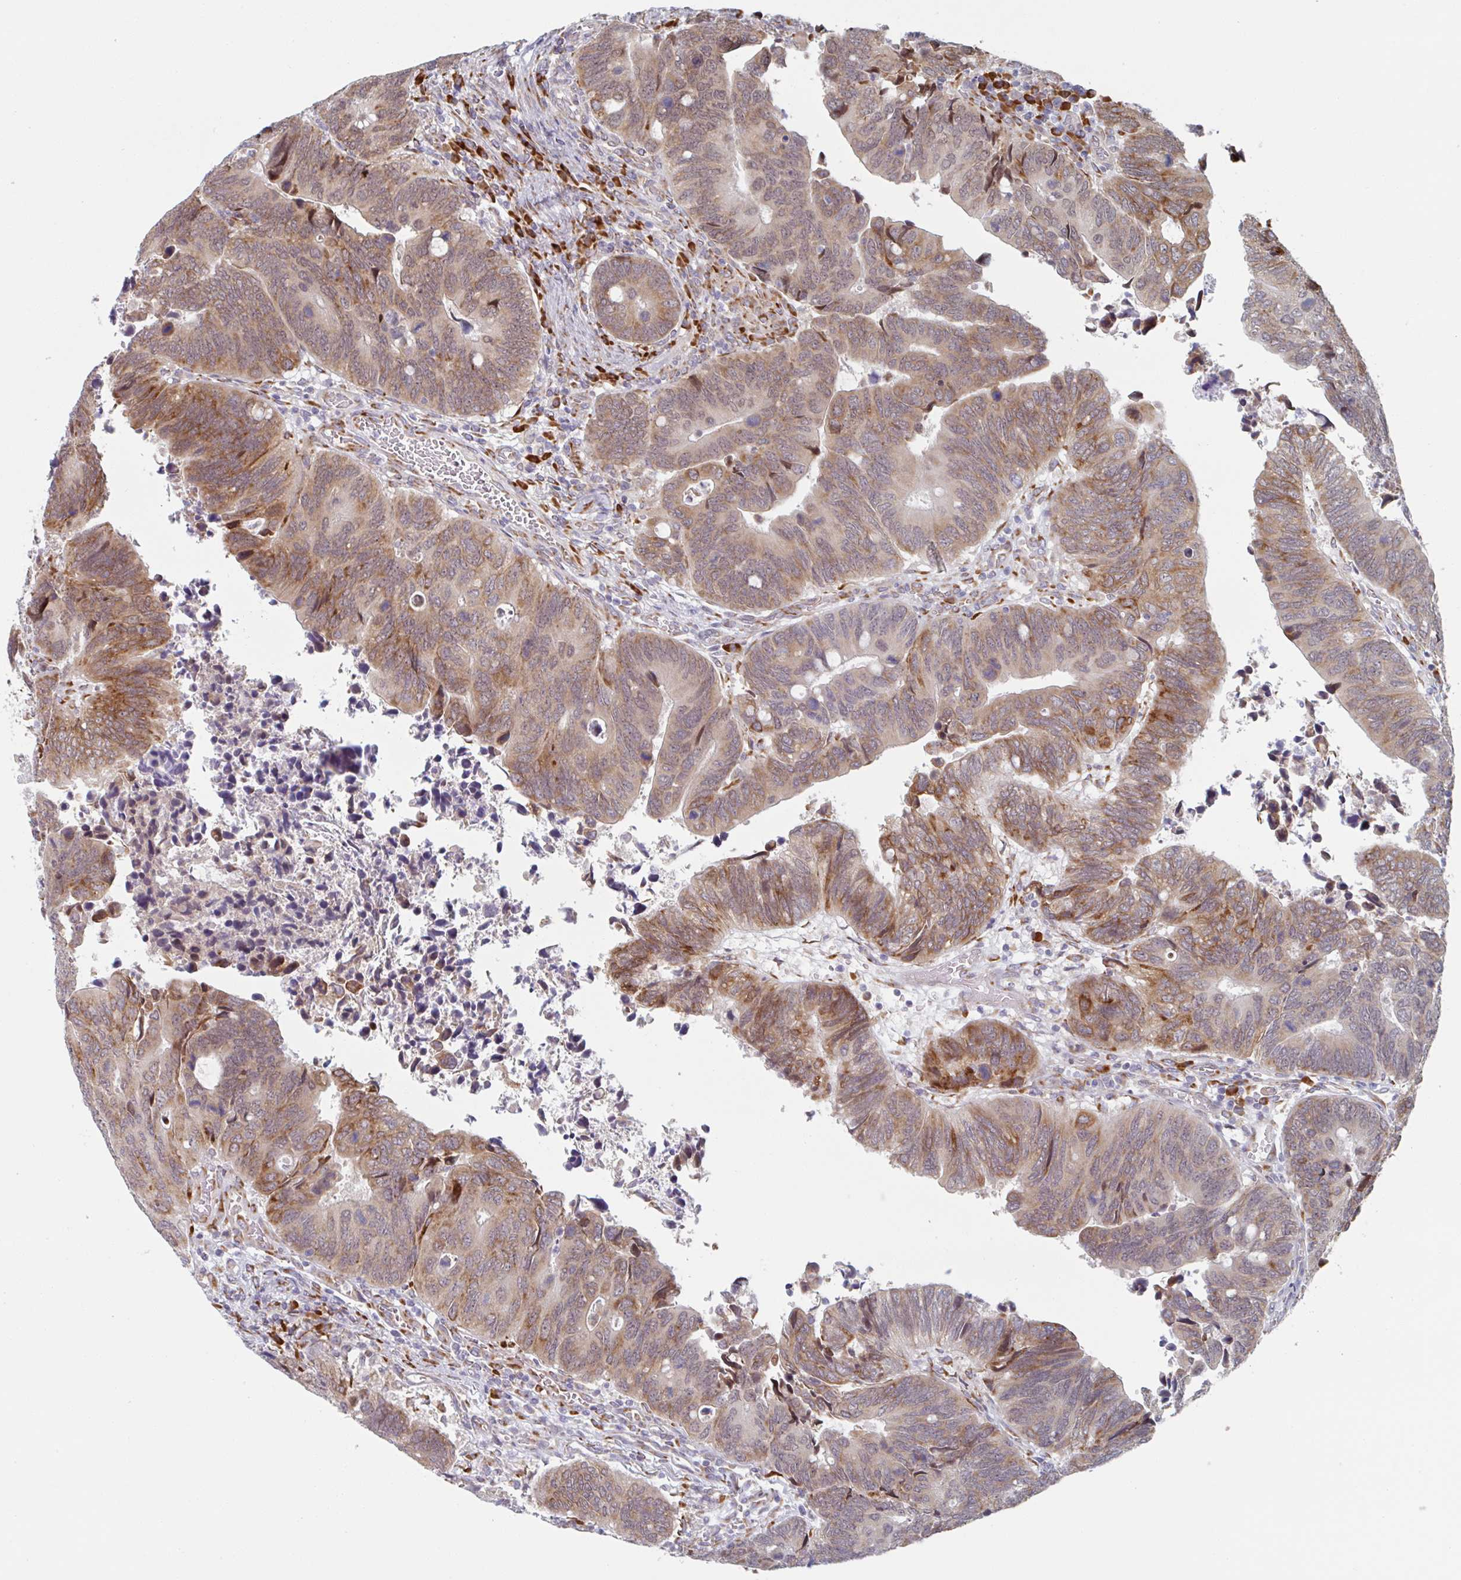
{"staining": {"intensity": "weak", "quantity": ">75%", "location": "cytoplasmic/membranous"}, "tissue": "colorectal cancer", "cell_type": "Tumor cells", "image_type": "cancer", "snomed": [{"axis": "morphology", "description": "Adenocarcinoma, NOS"}, {"axis": "topography", "description": "Colon"}], "caption": "Brown immunohistochemical staining in human colorectal cancer shows weak cytoplasmic/membranous staining in approximately >75% of tumor cells.", "gene": "TRAPPC10", "patient": {"sex": "male", "age": 87}}